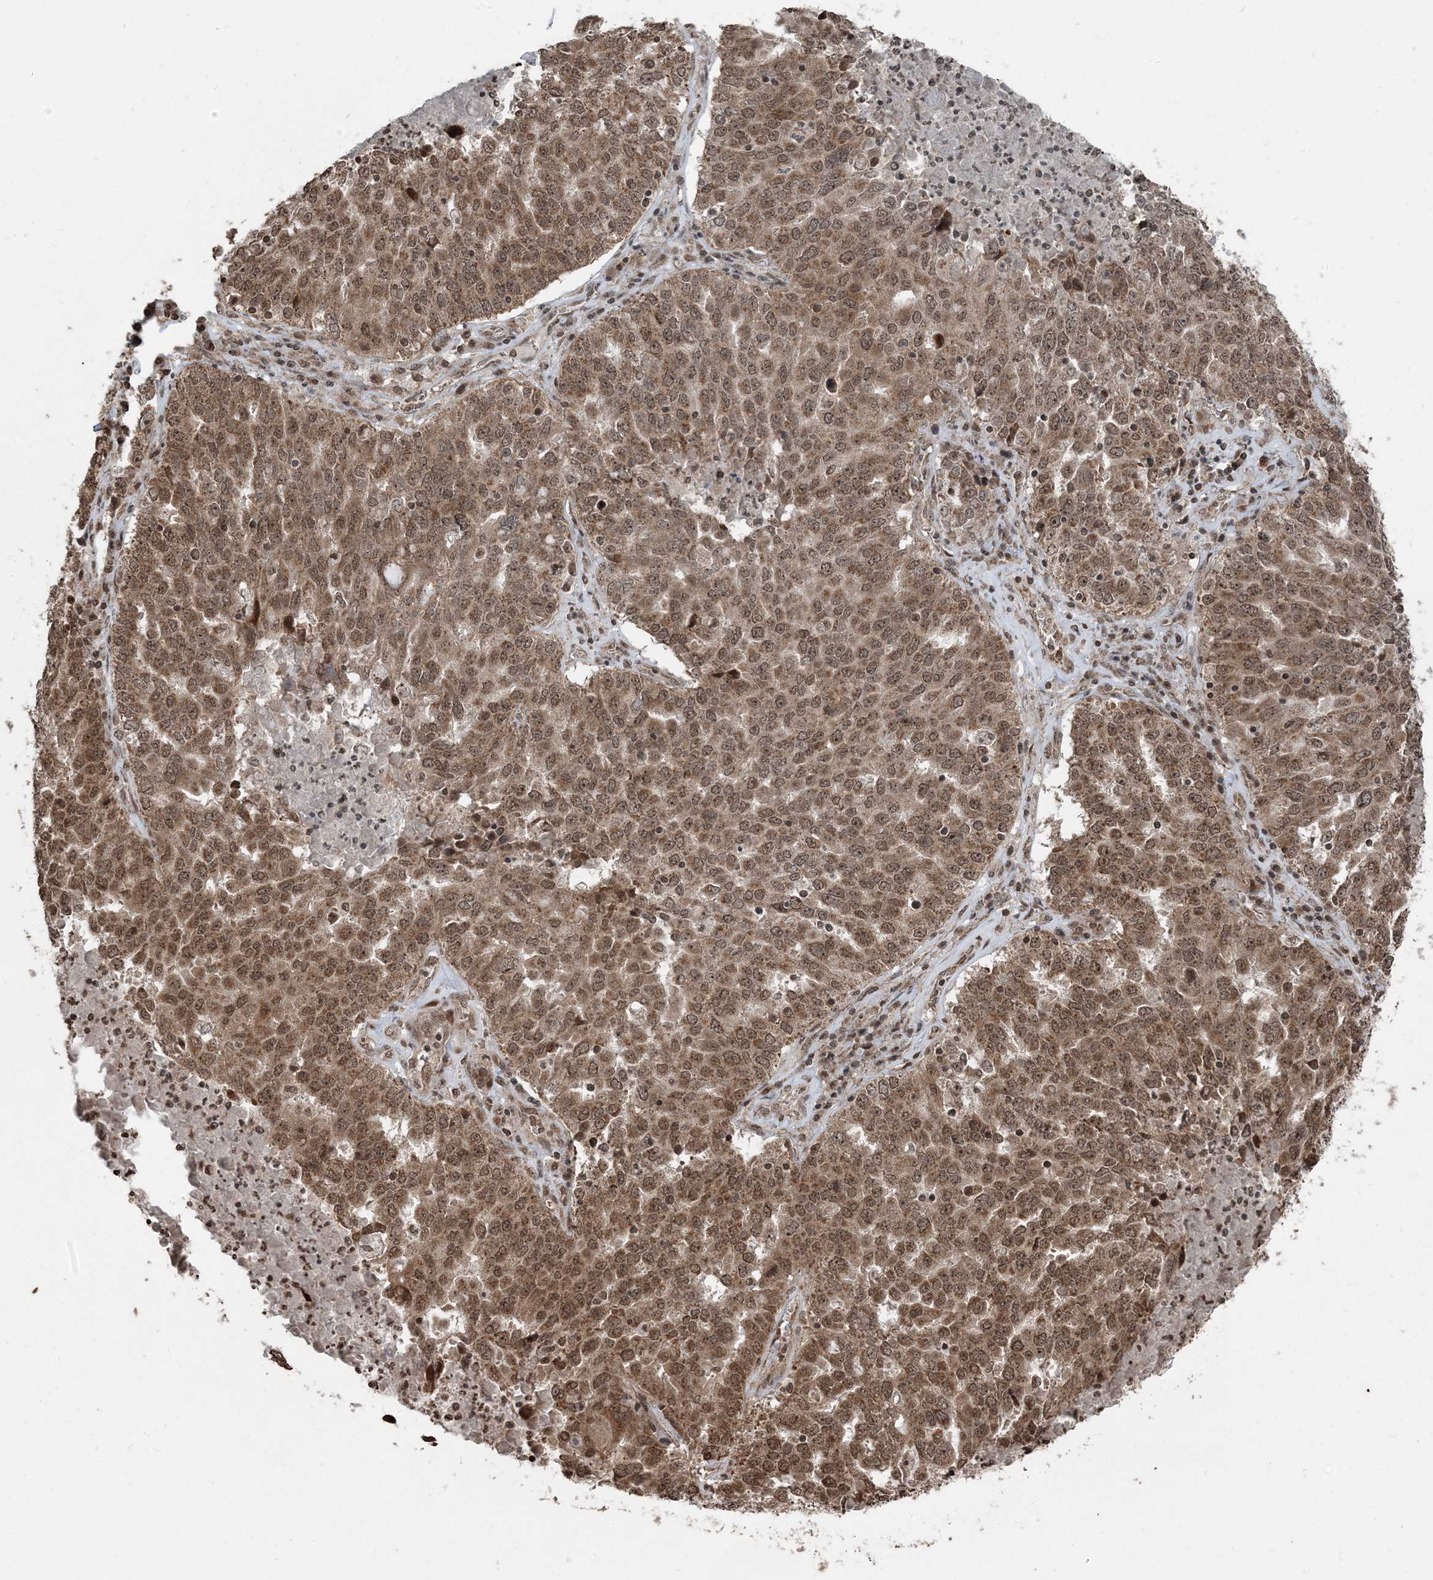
{"staining": {"intensity": "moderate", "quantity": ">75%", "location": "cytoplasmic/membranous,nuclear"}, "tissue": "ovarian cancer", "cell_type": "Tumor cells", "image_type": "cancer", "snomed": [{"axis": "morphology", "description": "Carcinoma, endometroid"}, {"axis": "topography", "description": "Ovary"}], "caption": "This photomicrograph exhibits IHC staining of ovarian cancer, with medium moderate cytoplasmic/membranous and nuclear positivity in approximately >75% of tumor cells.", "gene": "ZFAND2B", "patient": {"sex": "female", "age": 62}}